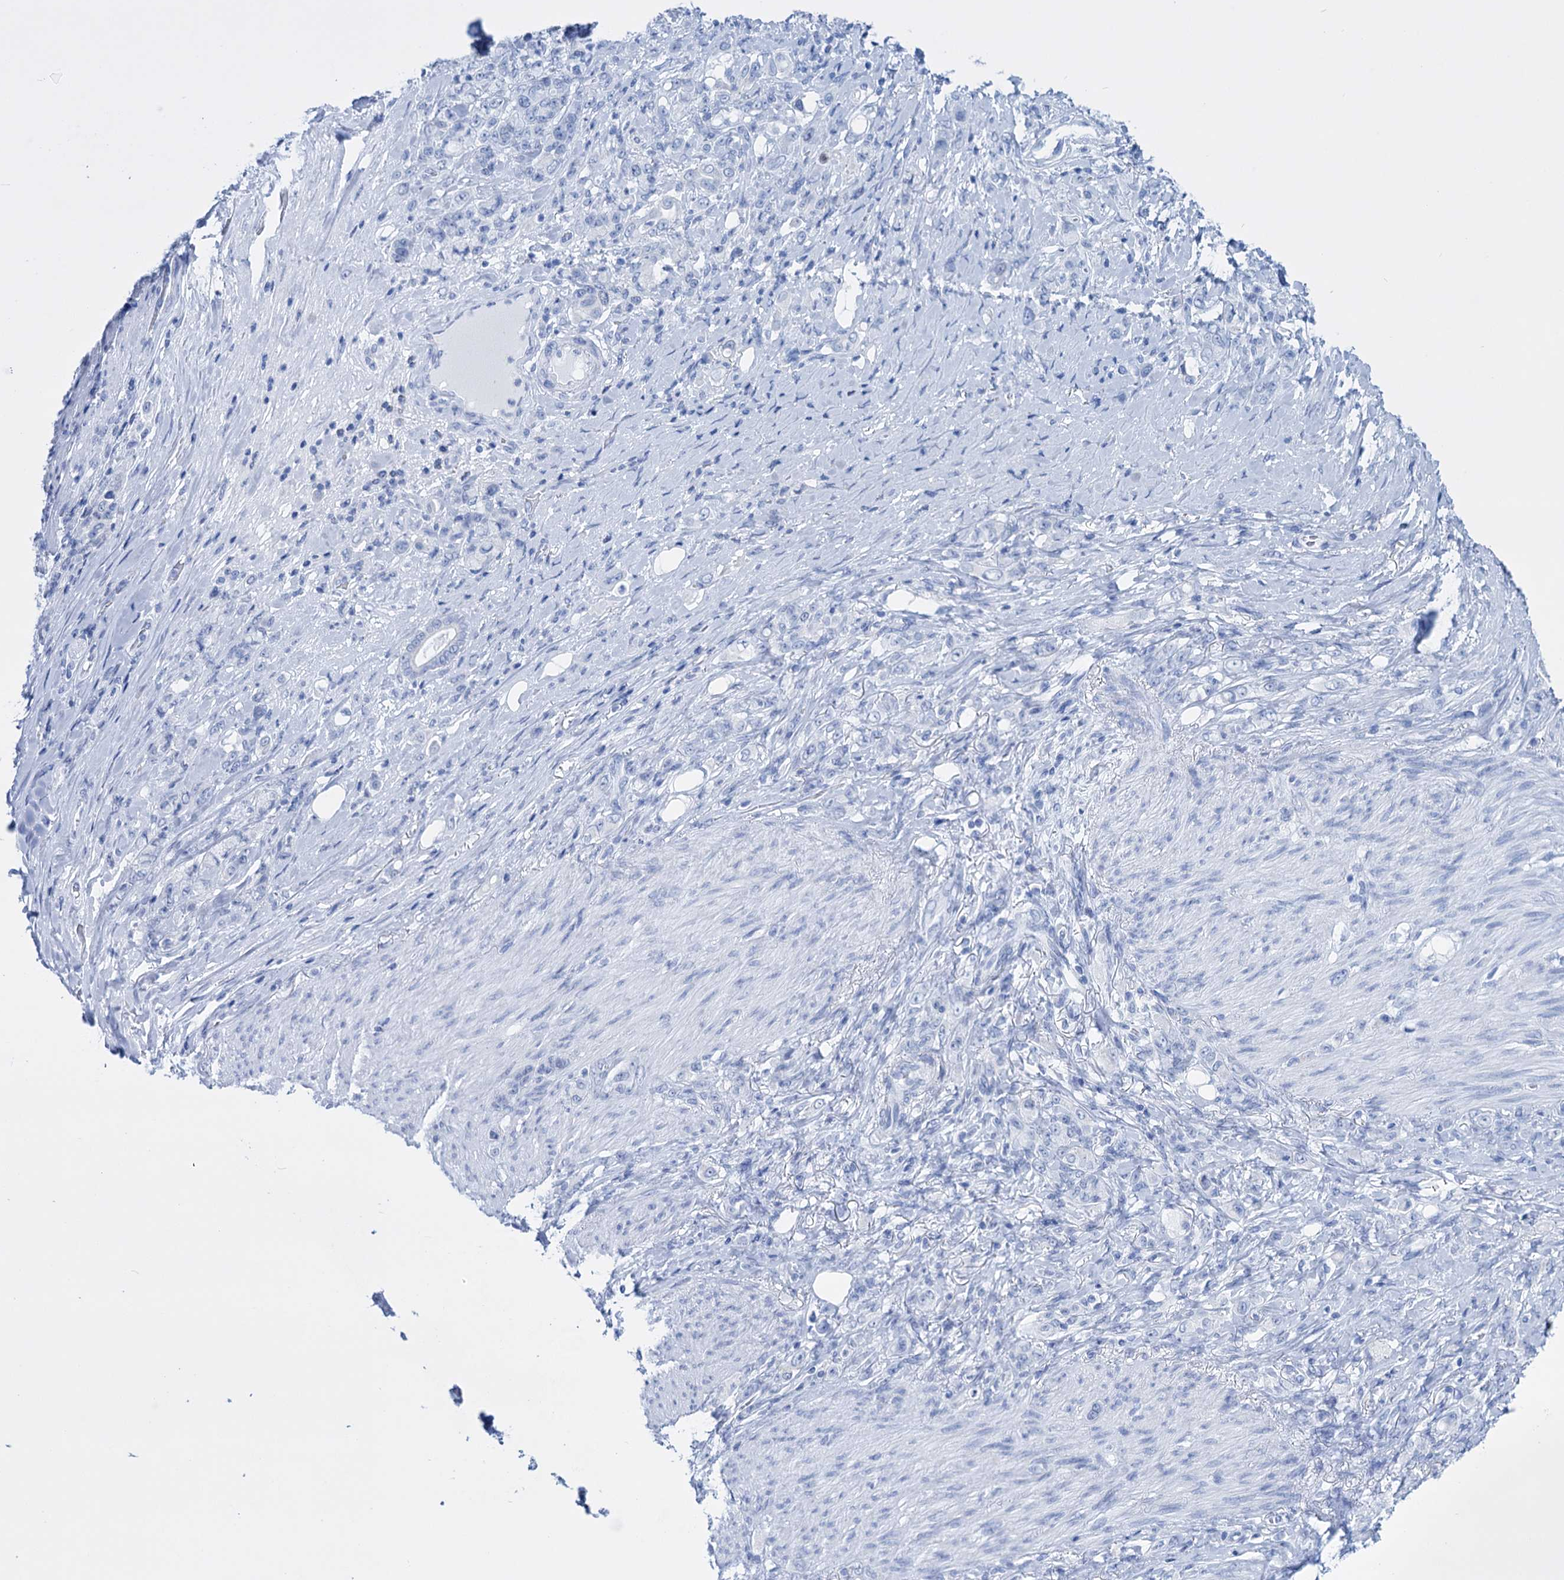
{"staining": {"intensity": "negative", "quantity": "none", "location": "none"}, "tissue": "stomach cancer", "cell_type": "Tumor cells", "image_type": "cancer", "snomed": [{"axis": "morphology", "description": "Adenocarcinoma, NOS"}, {"axis": "topography", "description": "Stomach"}], "caption": "This is an immunohistochemistry (IHC) image of human stomach cancer (adenocarcinoma). There is no positivity in tumor cells.", "gene": "FBXW12", "patient": {"sex": "female", "age": 79}}